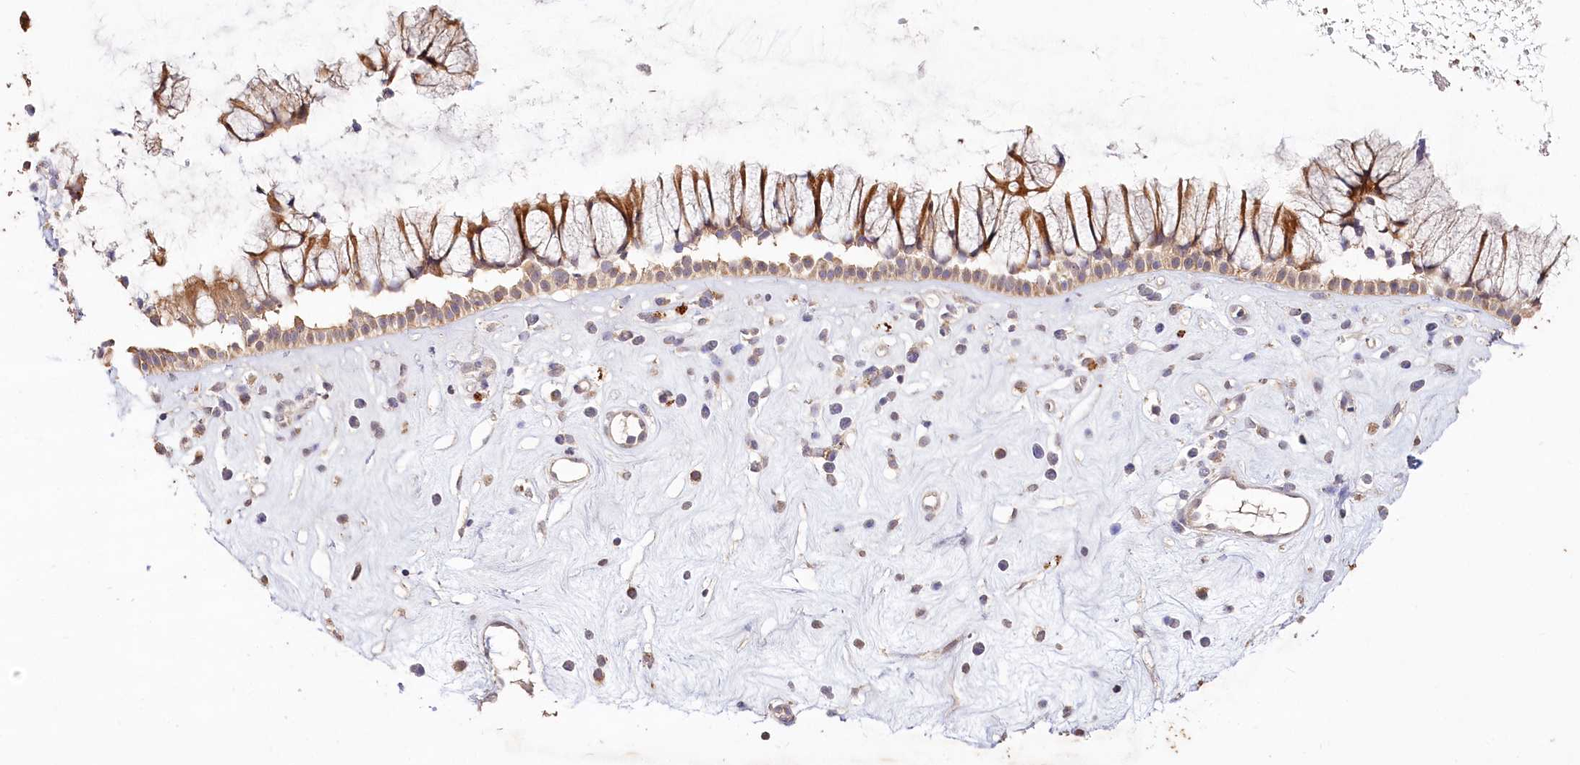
{"staining": {"intensity": "moderate", "quantity": ">75%", "location": "cytoplasmic/membranous"}, "tissue": "nasopharynx", "cell_type": "Respiratory epithelial cells", "image_type": "normal", "snomed": [{"axis": "morphology", "description": "Normal tissue, NOS"}, {"axis": "morphology", "description": "Inflammation, NOS"}, {"axis": "topography", "description": "Nasopharynx"}], "caption": "Respiratory epithelial cells exhibit moderate cytoplasmic/membranous expression in approximately >75% of cells in unremarkable nasopharynx.", "gene": "IRAK1BP1", "patient": {"sex": "male", "age": 29}}